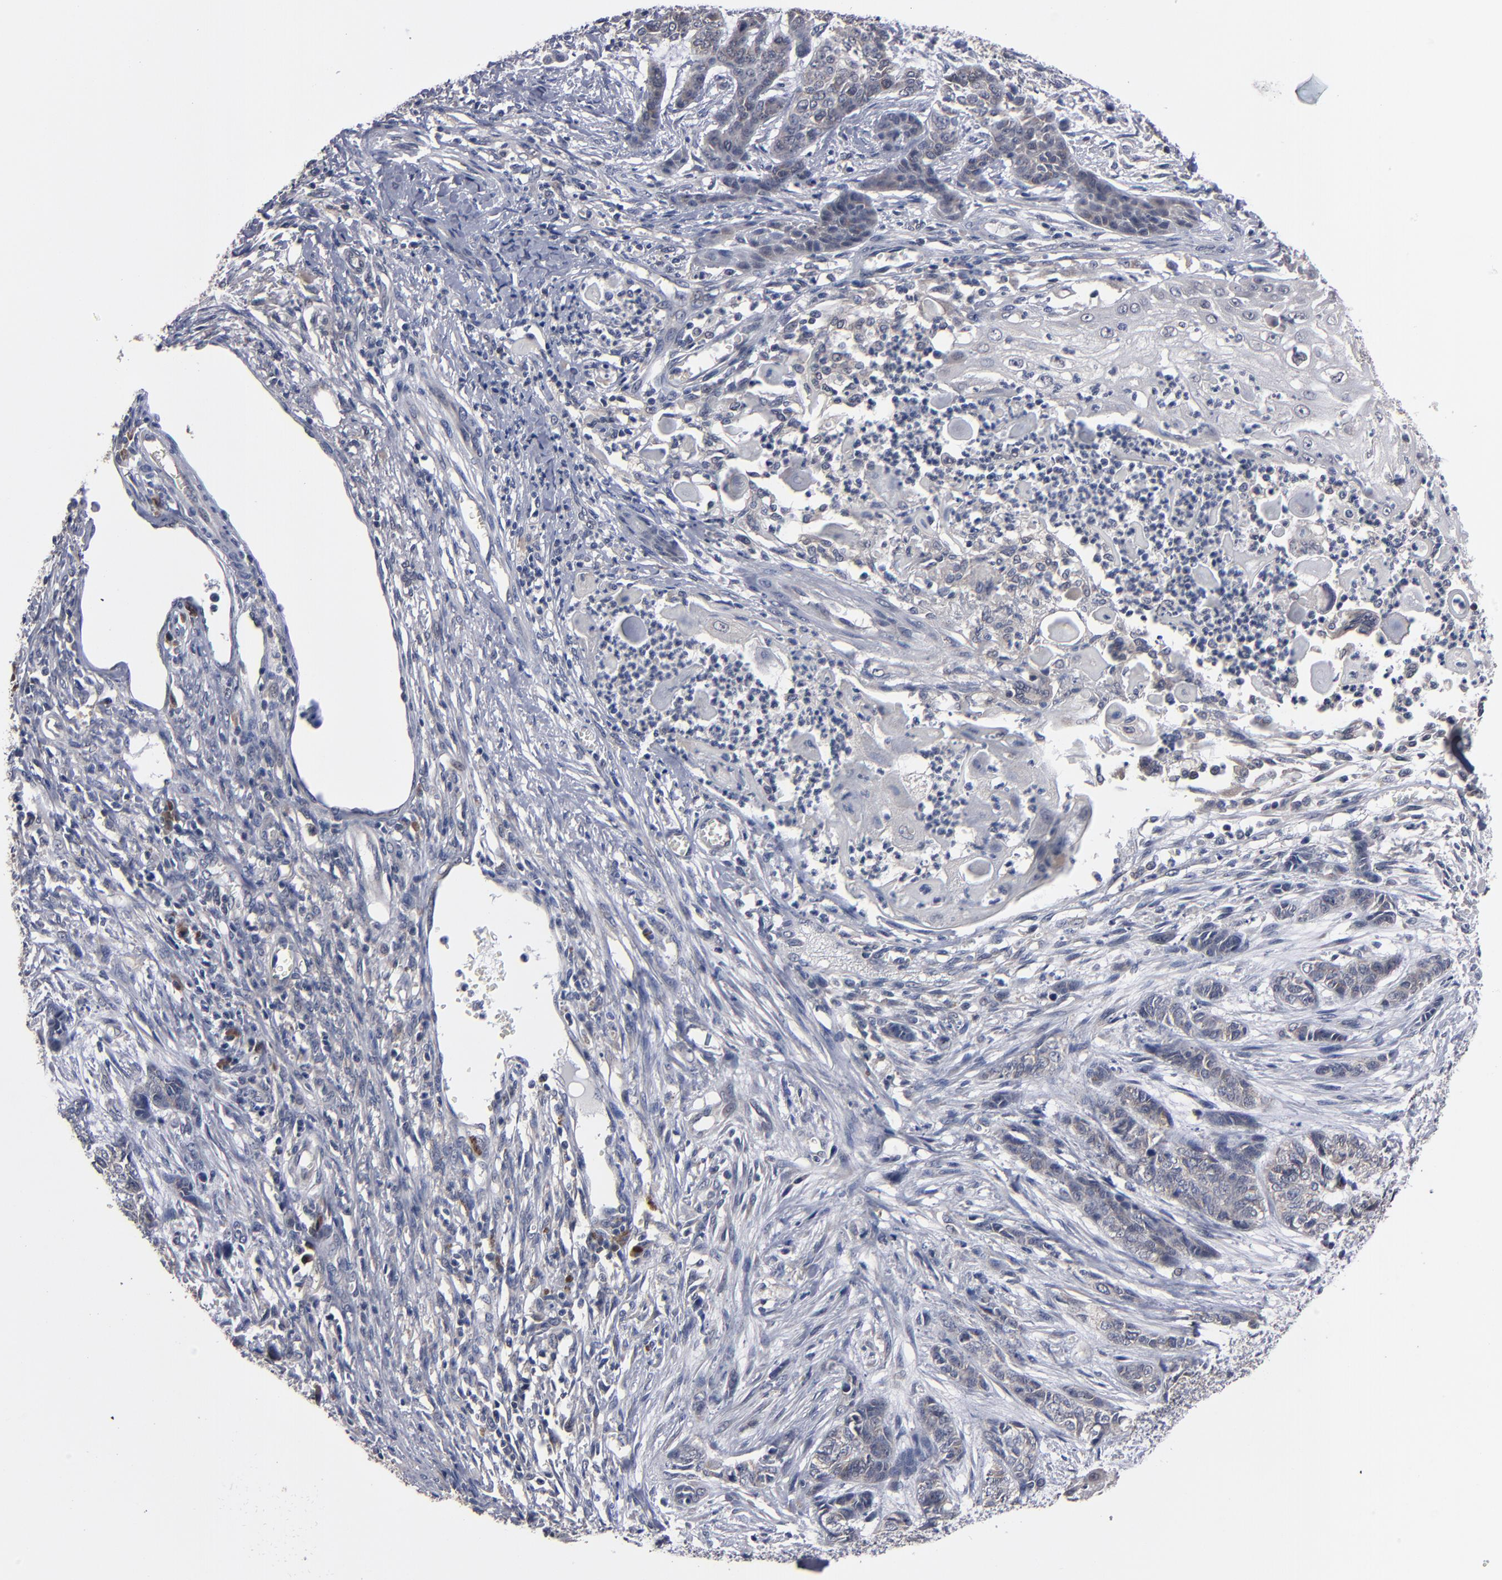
{"staining": {"intensity": "weak", "quantity": "<25%", "location": "cytoplasmic/membranous"}, "tissue": "skin cancer", "cell_type": "Tumor cells", "image_type": "cancer", "snomed": [{"axis": "morphology", "description": "Basal cell carcinoma"}, {"axis": "topography", "description": "Skin"}], "caption": "There is no significant positivity in tumor cells of skin cancer (basal cell carcinoma). (Brightfield microscopy of DAB (3,3'-diaminobenzidine) immunohistochemistry (IHC) at high magnification).", "gene": "ALG13", "patient": {"sex": "female", "age": 64}}